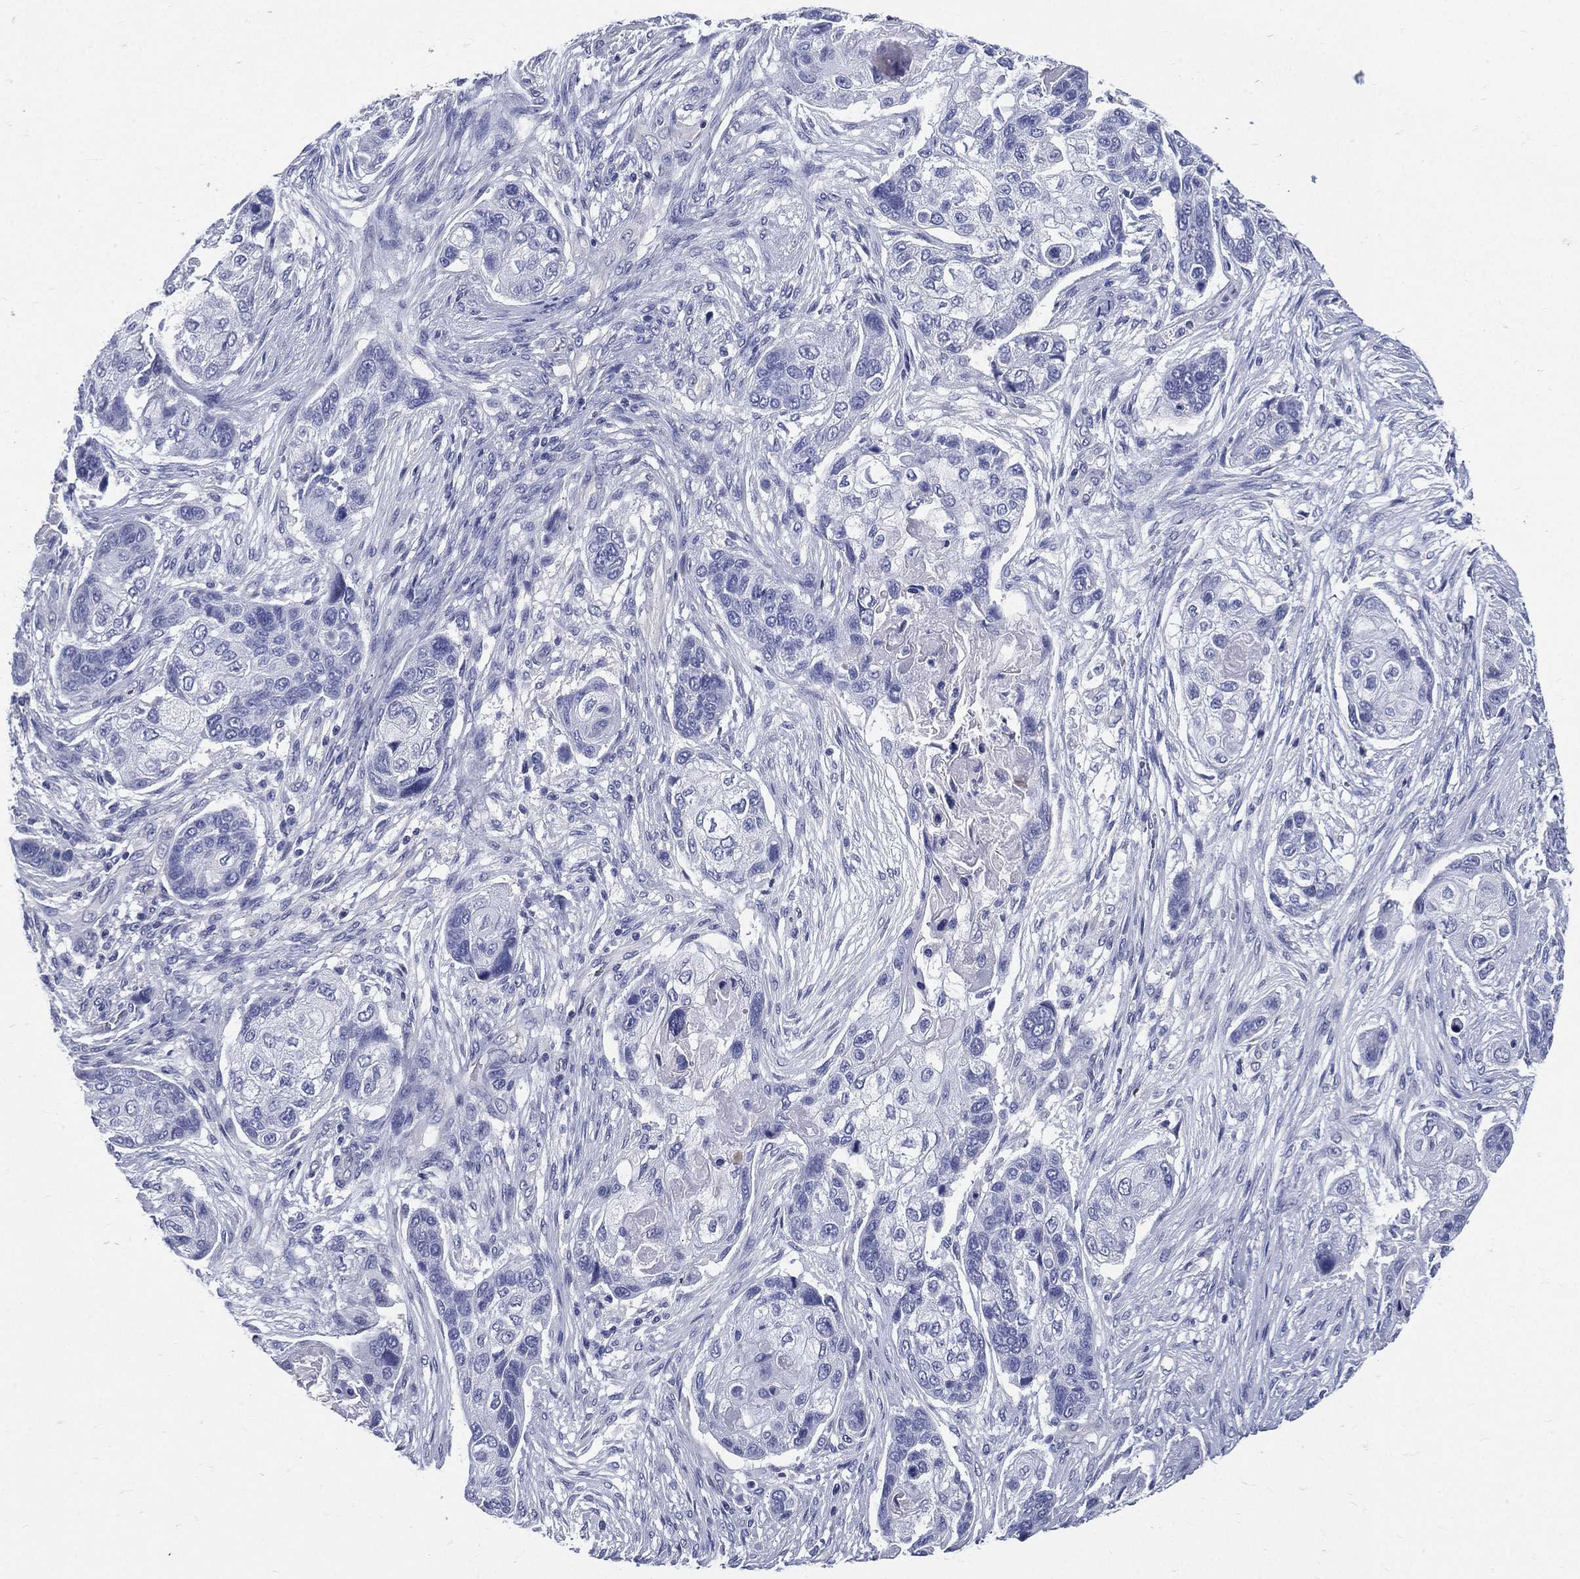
{"staining": {"intensity": "negative", "quantity": "none", "location": "none"}, "tissue": "lung cancer", "cell_type": "Tumor cells", "image_type": "cancer", "snomed": [{"axis": "morphology", "description": "Squamous cell carcinoma, NOS"}, {"axis": "topography", "description": "Lung"}], "caption": "Photomicrograph shows no significant protein expression in tumor cells of lung squamous cell carcinoma.", "gene": "DPYS", "patient": {"sex": "male", "age": 69}}